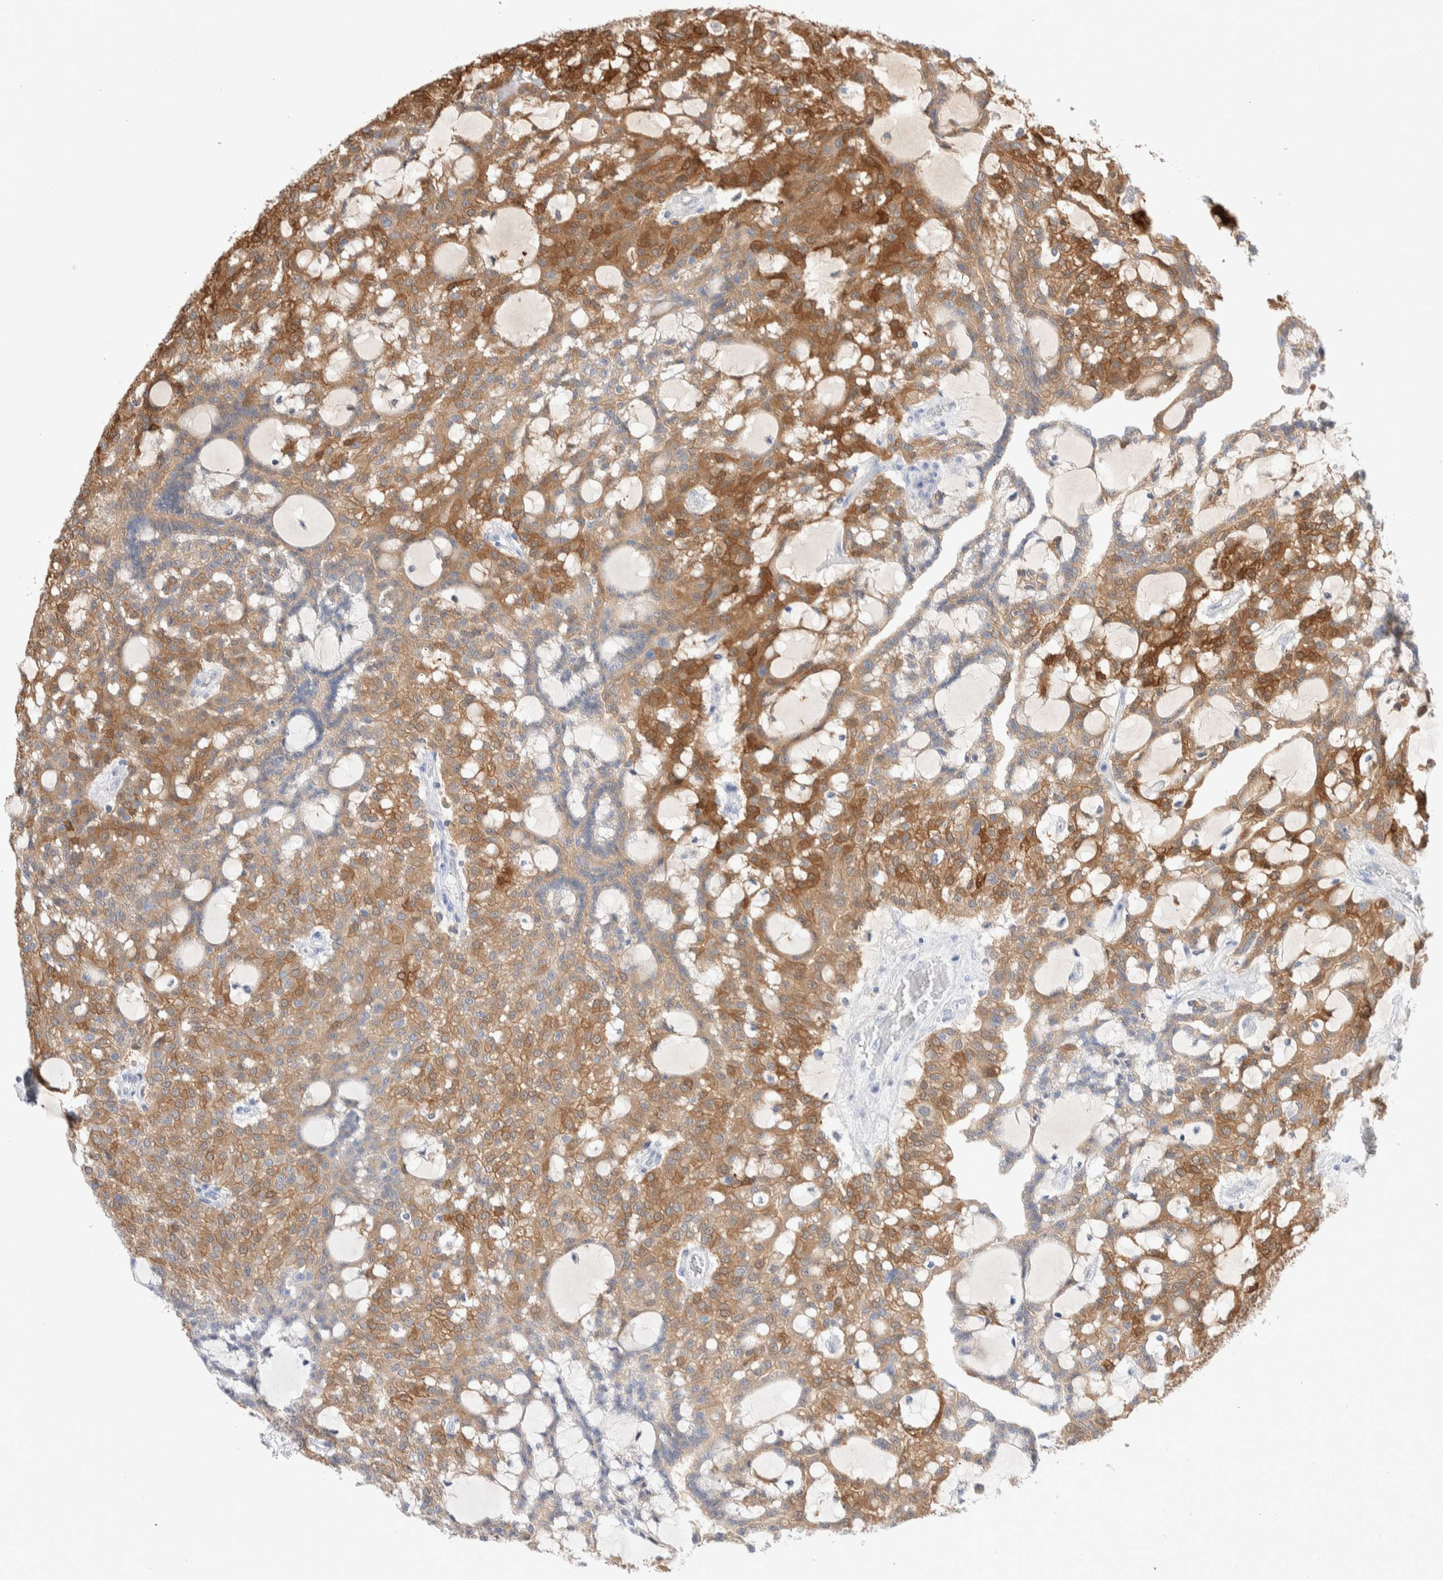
{"staining": {"intensity": "moderate", "quantity": ">75%", "location": "cytoplasmic/membranous"}, "tissue": "renal cancer", "cell_type": "Tumor cells", "image_type": "cancer", "snomed": [{"axis": "morphology", "description": "Adenocarcinoma, NOS"}, {"axis": "topography", "description": "Kidney"}], "caption": "Protein expression analysis of human renal cancer (adenocarcinoma) reveals moderate cytoplasmic/membranous positivity in about >75% of tumor cells. The protein of interest is shown in brown color, while the nuclei are stained blue.", "gene": "GDA", "patient": {"sex": "male", "age": 63}}